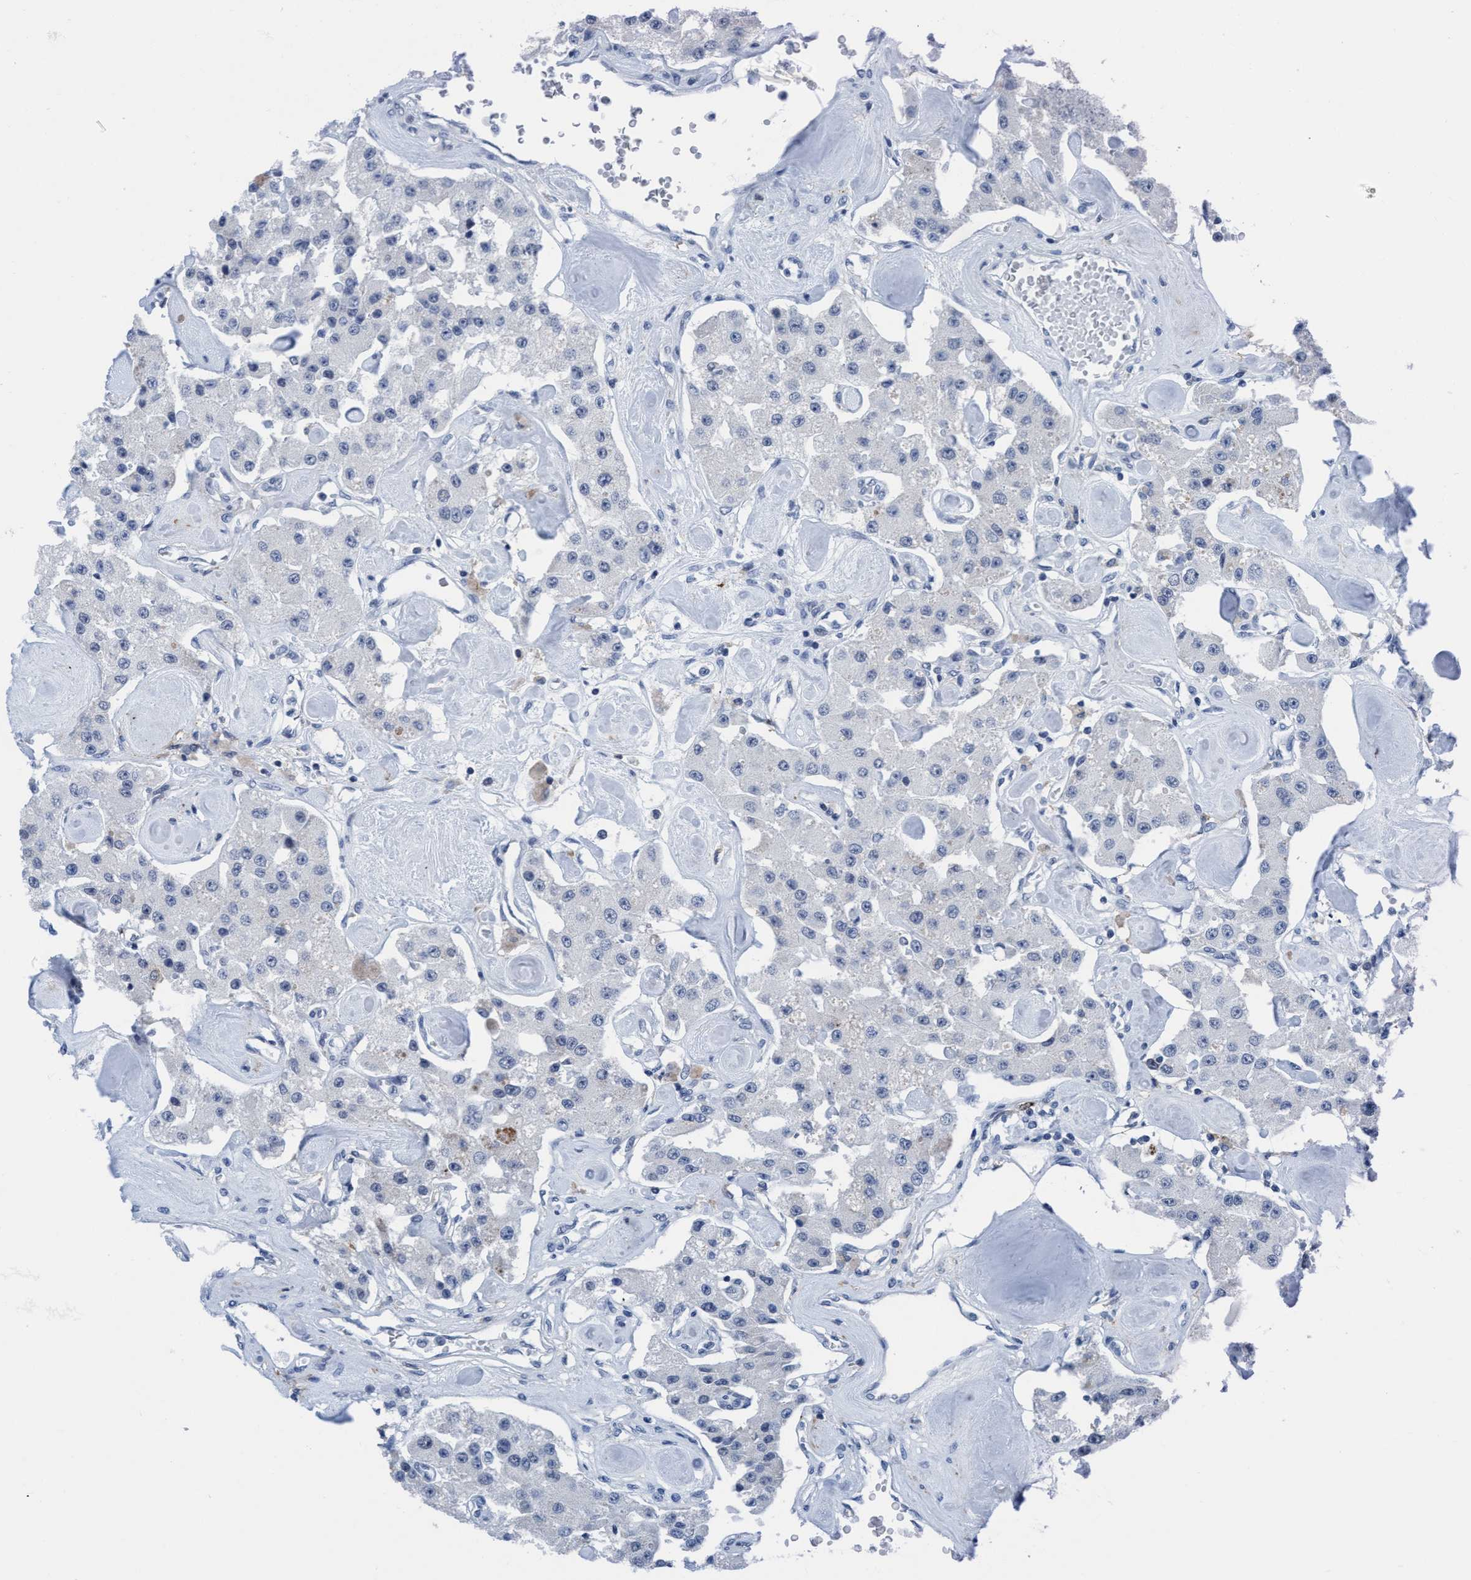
{"staining": {"intensity": "negative", "quantity": "none", "location": "none"}, "tissue": "carcinoid", "cell_type": "Tumor cells", "image_type": "cancer", "snomed": [{"axis": "morphology", "description": "Carcinoid, malignant, NOS"}, {"axis": "topography", "description": "Pancreas"}], "caption": "Human malignant carcinoid stained for a protein using immunohistochemistry (IHC) reveals no positivity in tumor cells.", "gene": "DNAI1", "patient": {"sex": "male", "age": 41}}